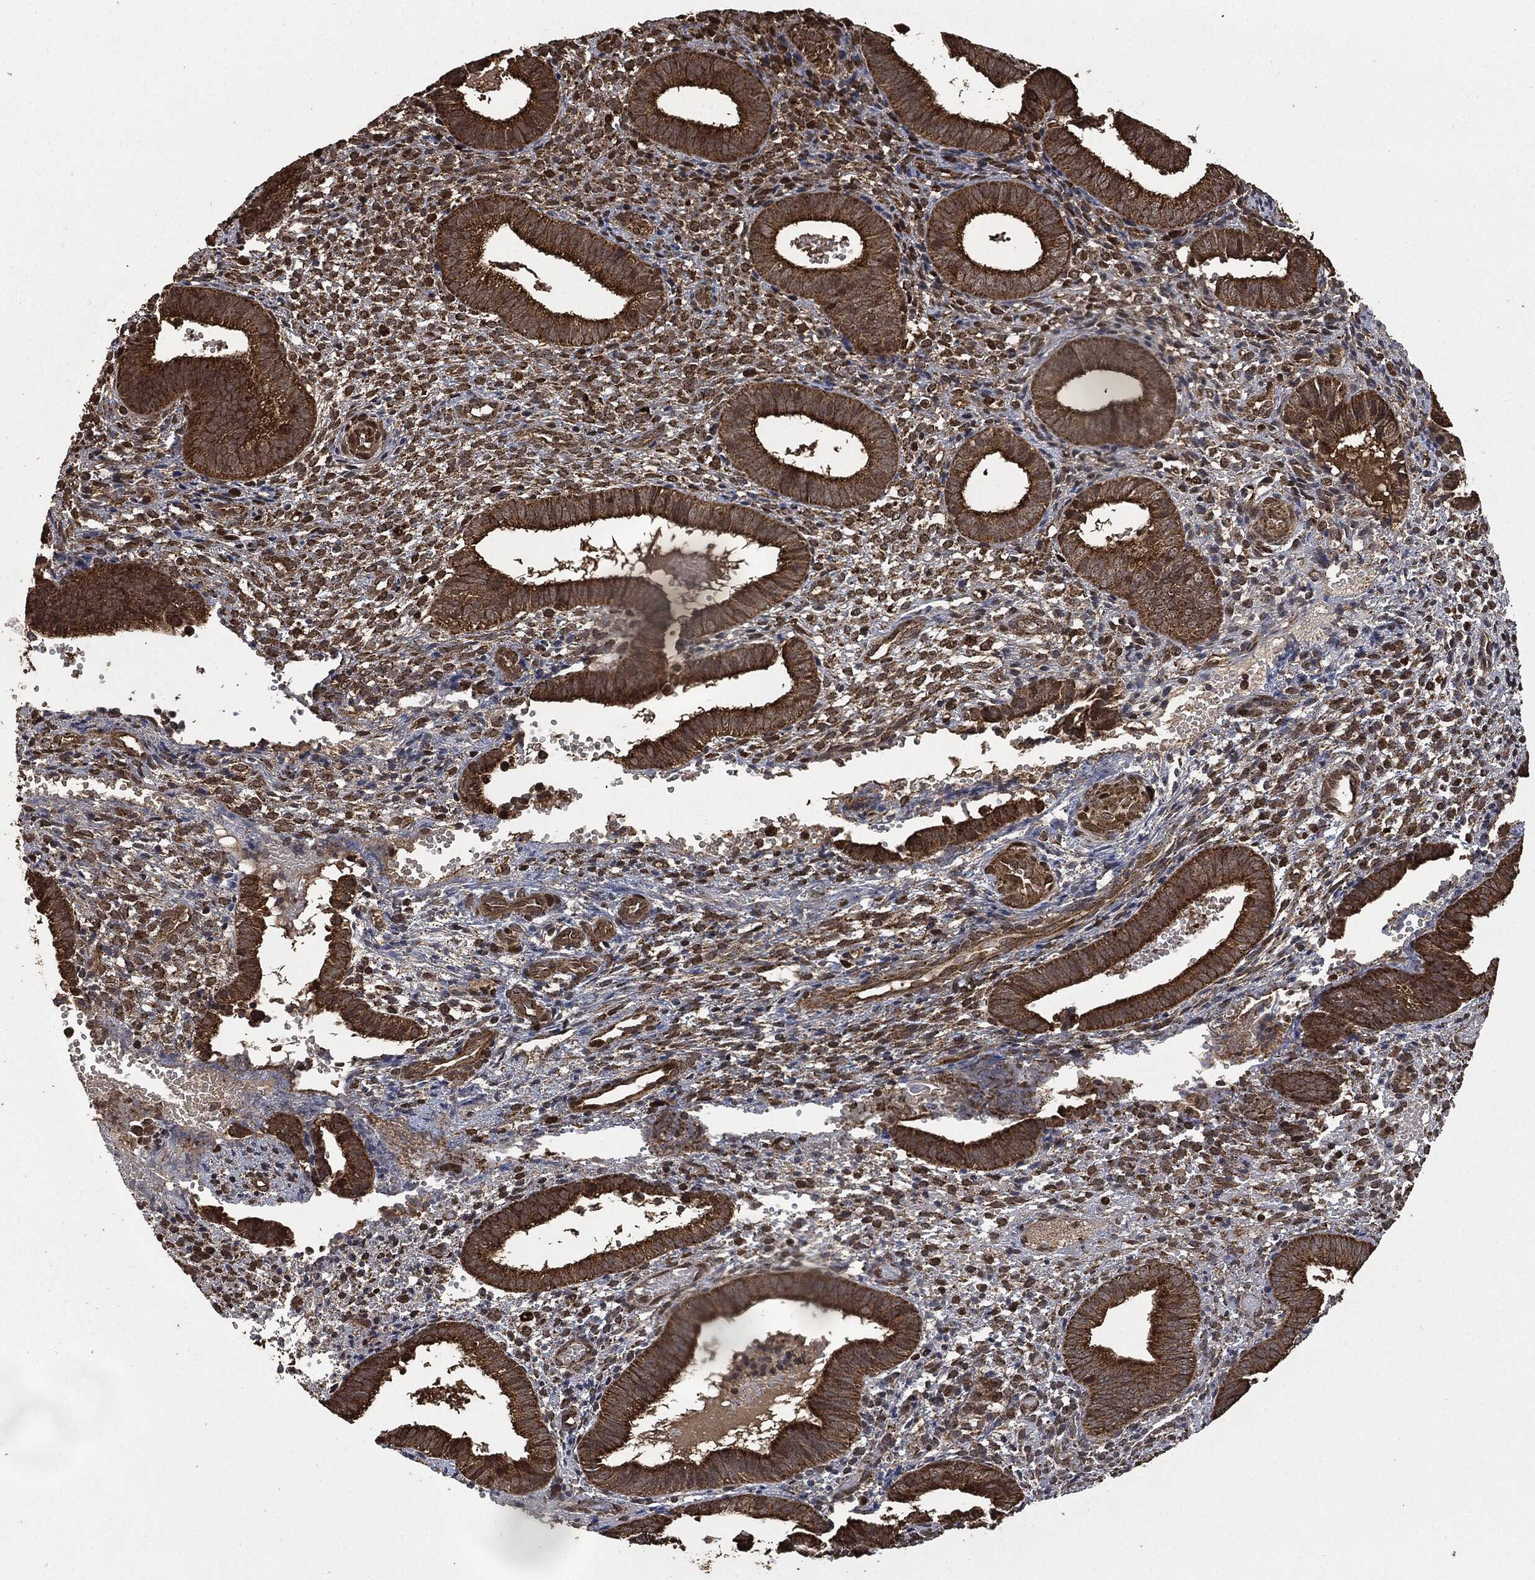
{"staining": {"intensity": "moderate", "quantity": ">75%", "location": "cytoplasmic/membranous"}, "tissue": "endometrium", "cell_type": "Cells in endometrial stroma", "image_type": "normal", "snomed": [{"axis": "morphology", "description": "Normal tissue, NOS"}, {"axis": "topography", "description": "Endometrium"}], "caption": "IHC image of unremarkable human endometrium stained for a protein (brown), which displays medium levels of moderate cytoplasmic/membranous expression in about >75% of cells in endometrial stroma.", "gene": "LIG3", "patient": {"sex": "female", "age": 42}}